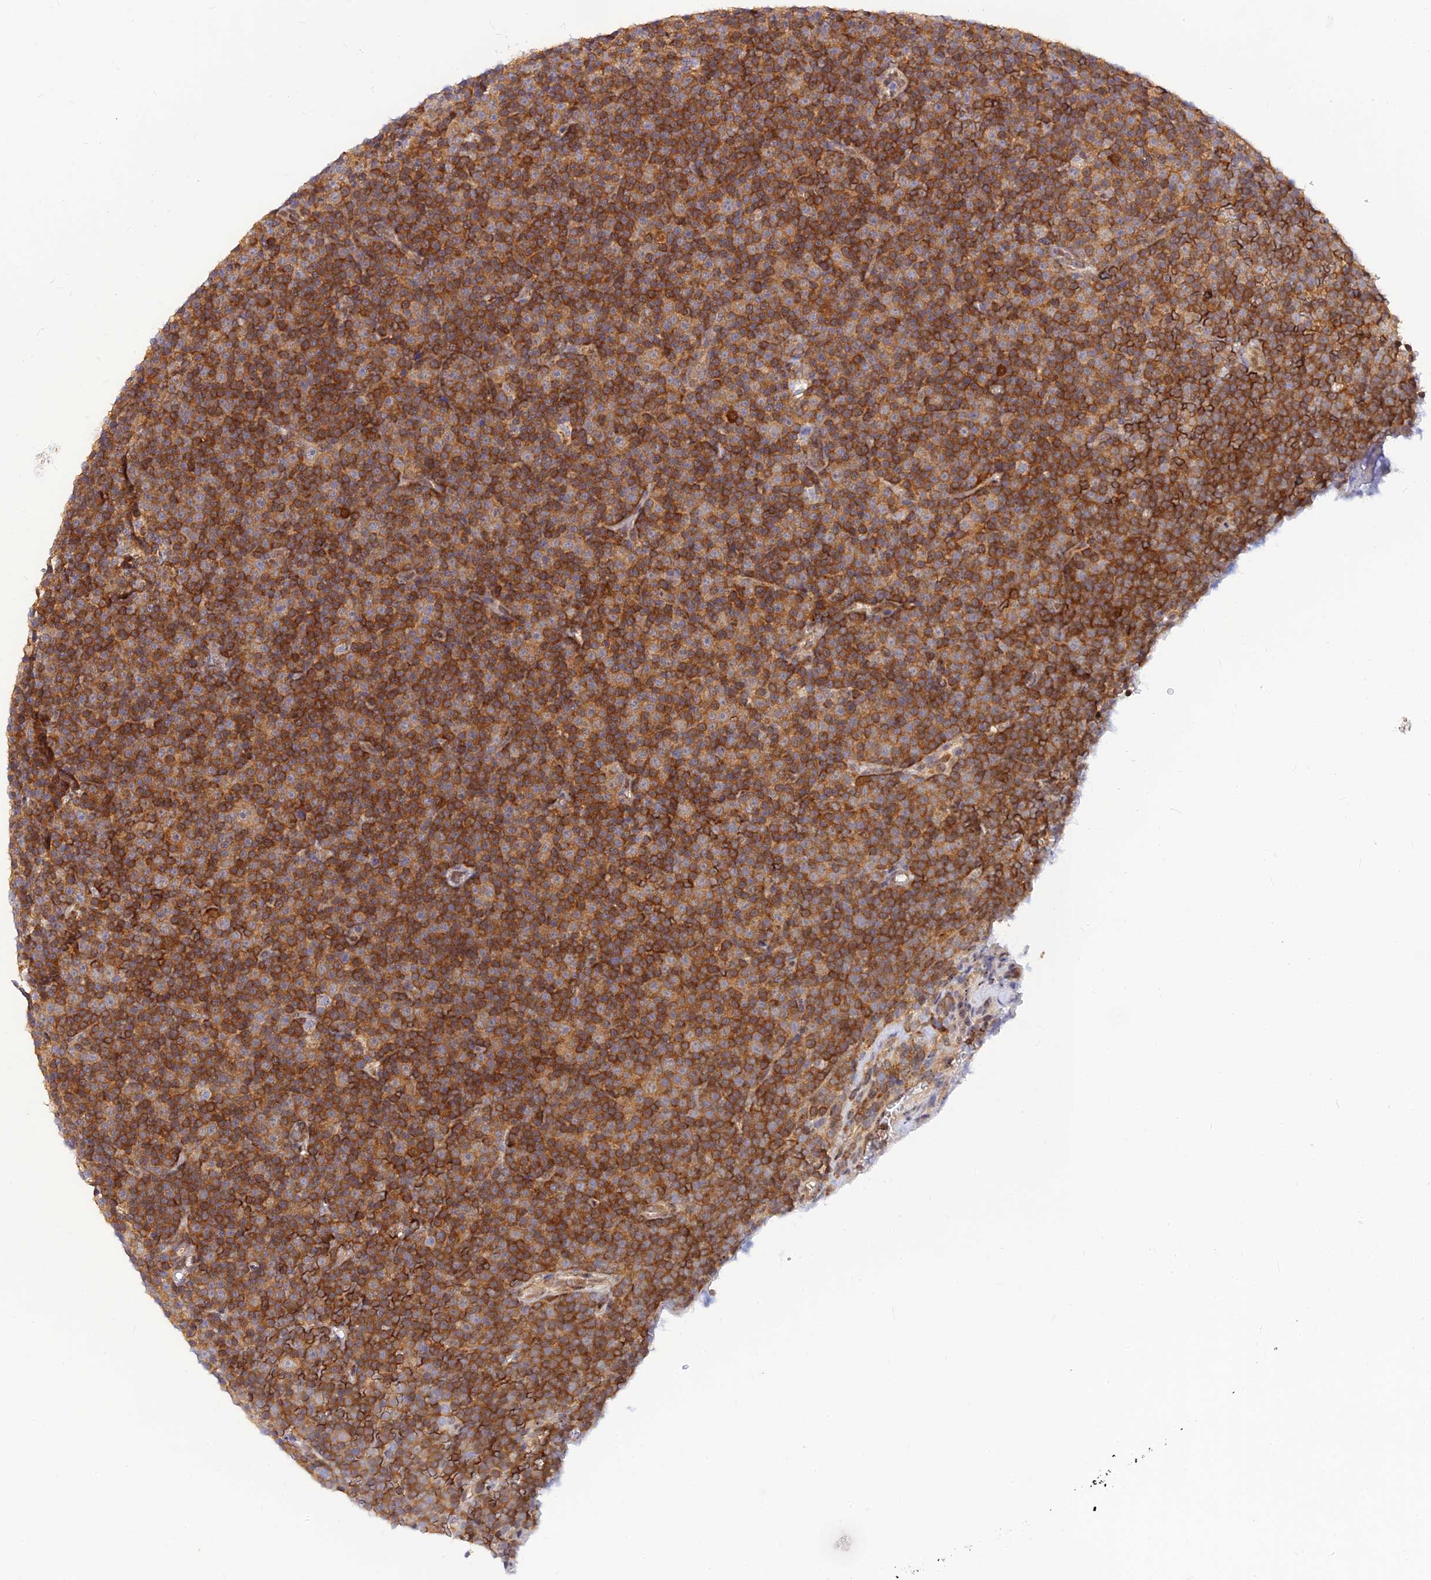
{"staining": {"intensity": "moderate", "quantity": ">75%", "location": "cytoplasmic/membranous"}, "tissue": "lymphoma", "cell_type": "Tumor cells", "image_type": "cancer", "snomed": [{"axis": "morphology", "description": "Malignant lymphoma, non-Hodgkin's type, Low grade"}, {"axis": "topography", "description": "Lymph node"}], "caption": "Tumor cells display medium levels of moderate cytoplasmic/membranous staining in approximately >75% of cells in lymphoma. The staining is performed using DAB (3,3'-diaminobenzidine) brown chromogen to label protein expression. The nuclei are counter-stained blue using hematoxylin.", "gene": "LYSMD2", "patient": {"sex": "female", "age": 67}}